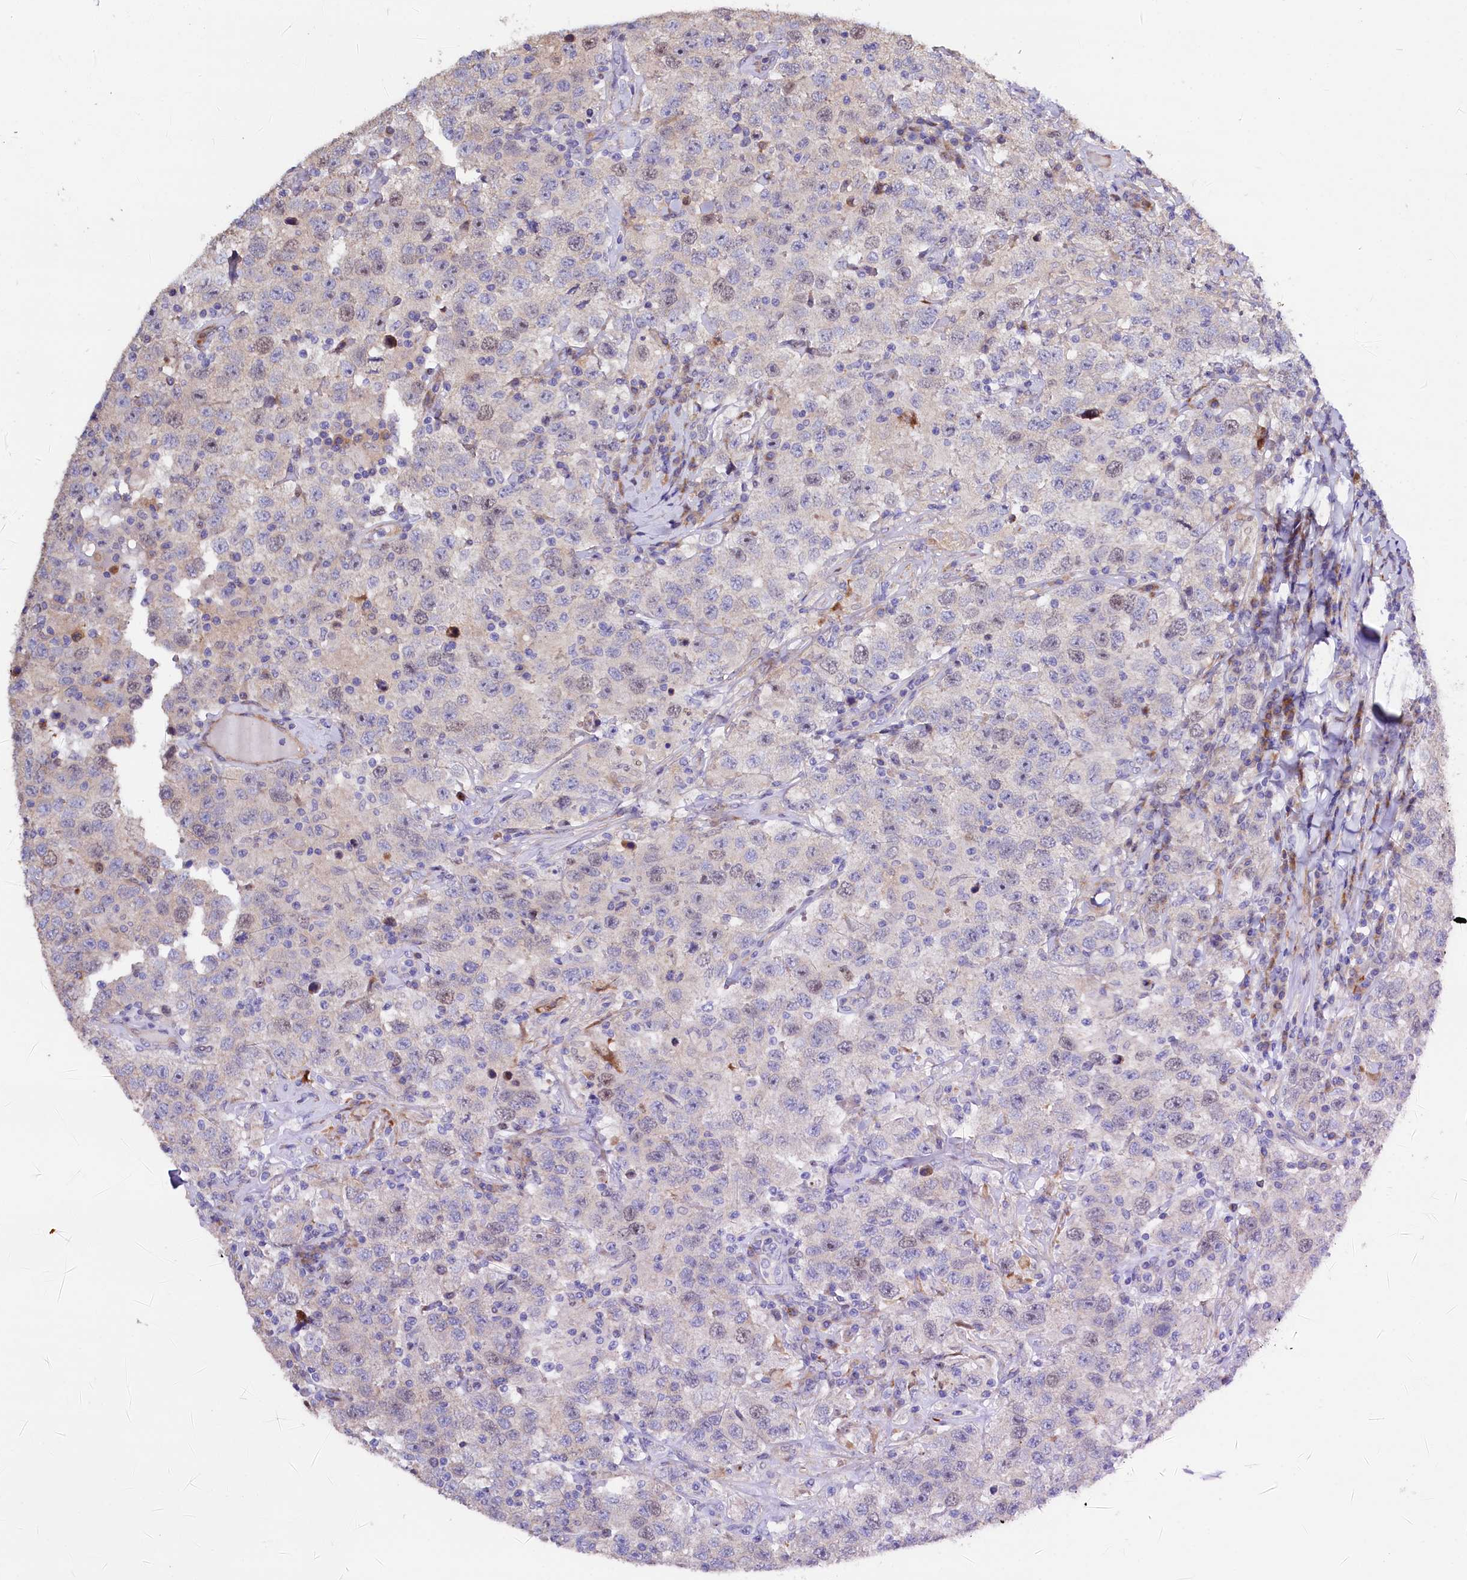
{"staining": {"intensity": "negative", "quantity": "none", "location": "none"}, "tissue": "testis cancer", "cell_type": "Tumor cells", "image_type": "cancer", "snomed": [{"axis": "morphology", "description": "Seminoma, NOS"}, {"axis": "topography", "description": "Testis"}], "caption": "DAB immunohistochemical staining of testis seminoma reveals no significant staining in tumor cells.", "gene": "WNT8A", "patient": {"sex": "male", "age": 41}}